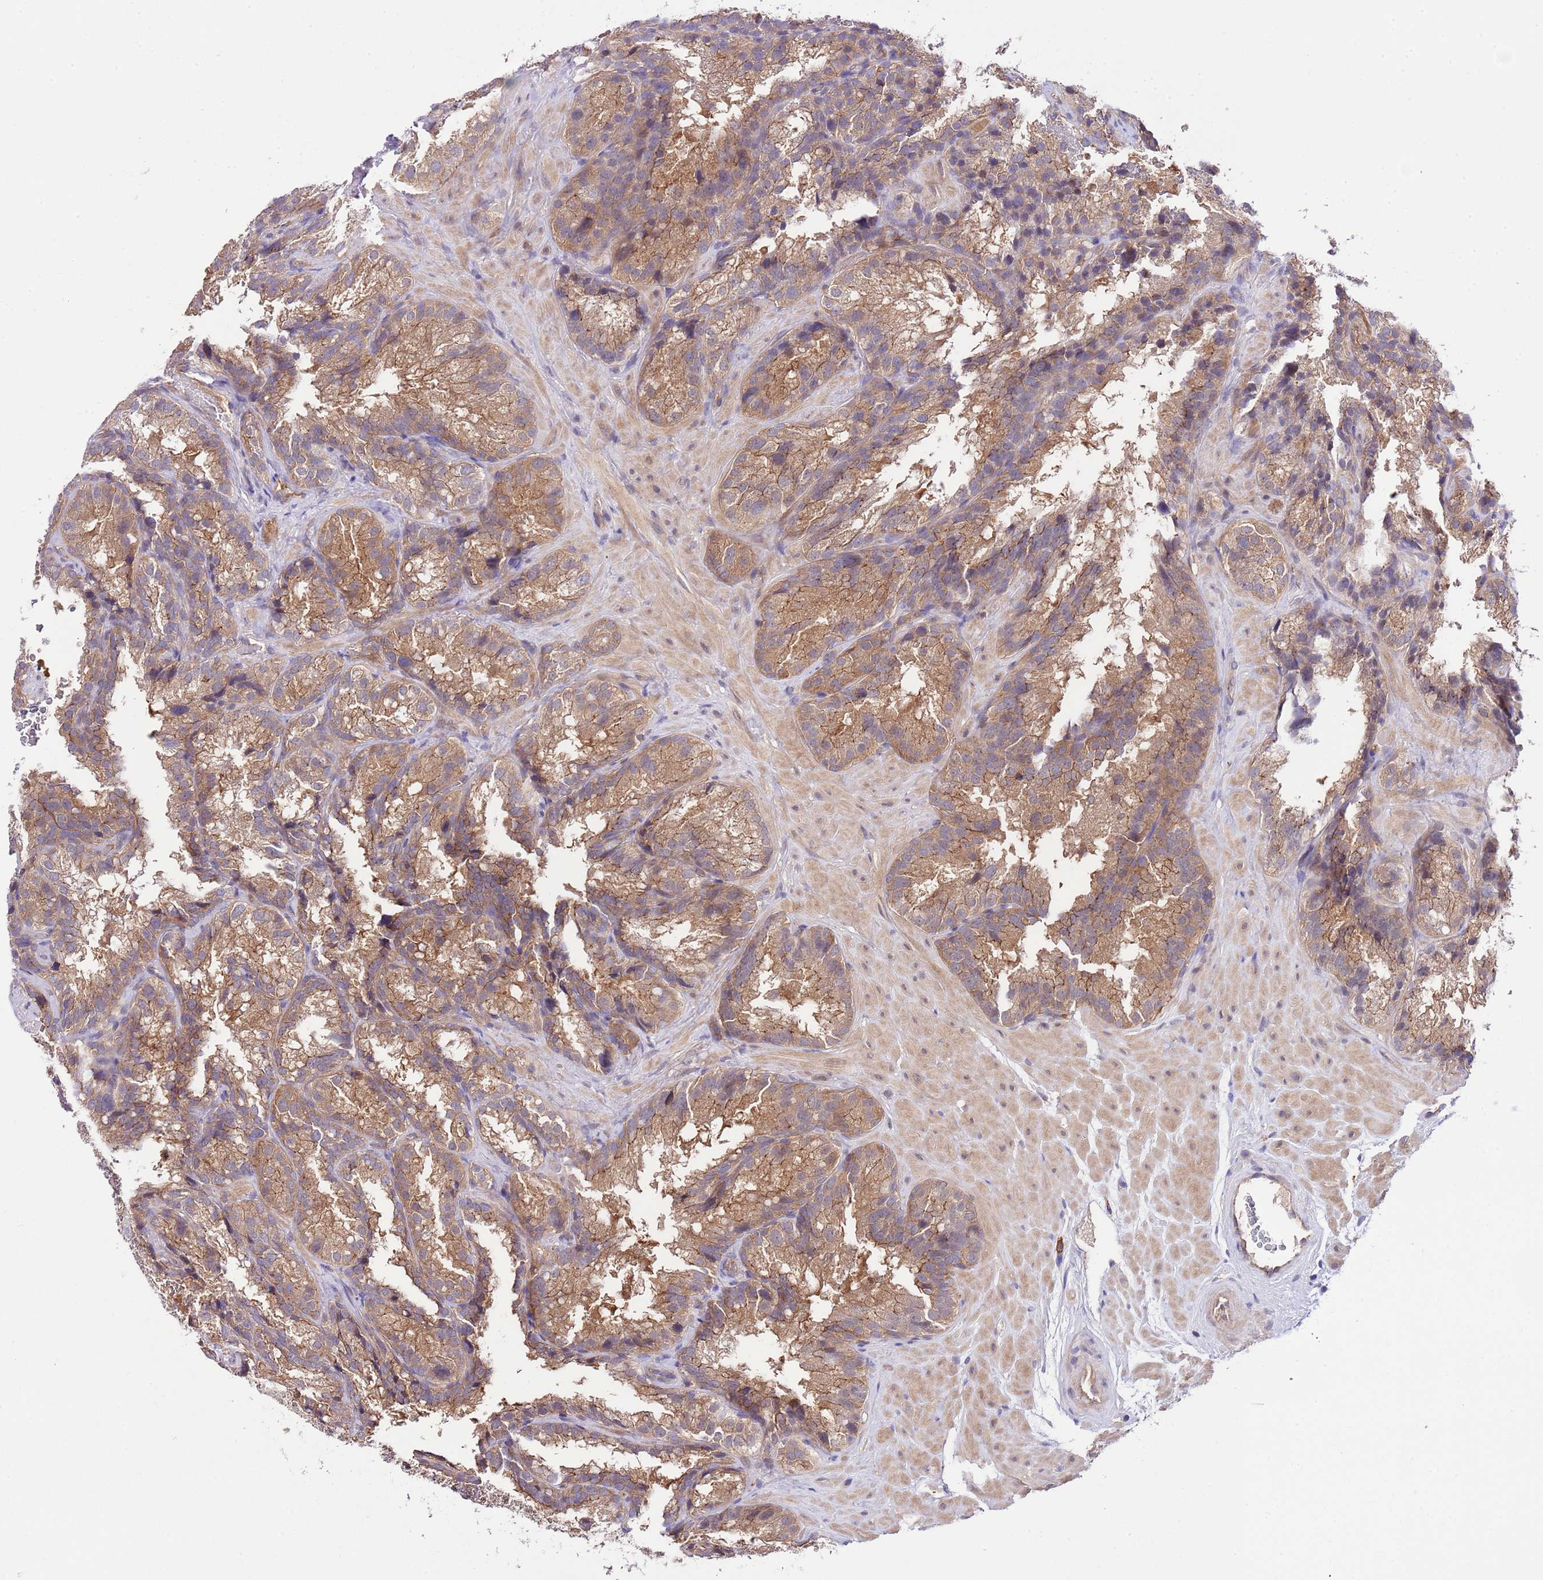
{"staining": {"intensity": "moderate", "quantity": ">75%", "location": "cytoplasmic/membranous"}, "tissue": "seminal vesicle", "cell_type": "Glandular cells", "image_type": "normal", "snomed": [{"axis": "morphology", "description": "Normal tissue, NOS"}, {"axis": "topography", "description": "Seminal veicle"}], "caption": "Protein expression analysis of normal human seminal vesicle reveals moderate cytoplasmic/membranous positivity in about >75% of glandular cells. (DAB IHC with brightfield microscopy, high magnification).", "gene": "DONSON", "patient": {"sex": "male", "age": 58}}